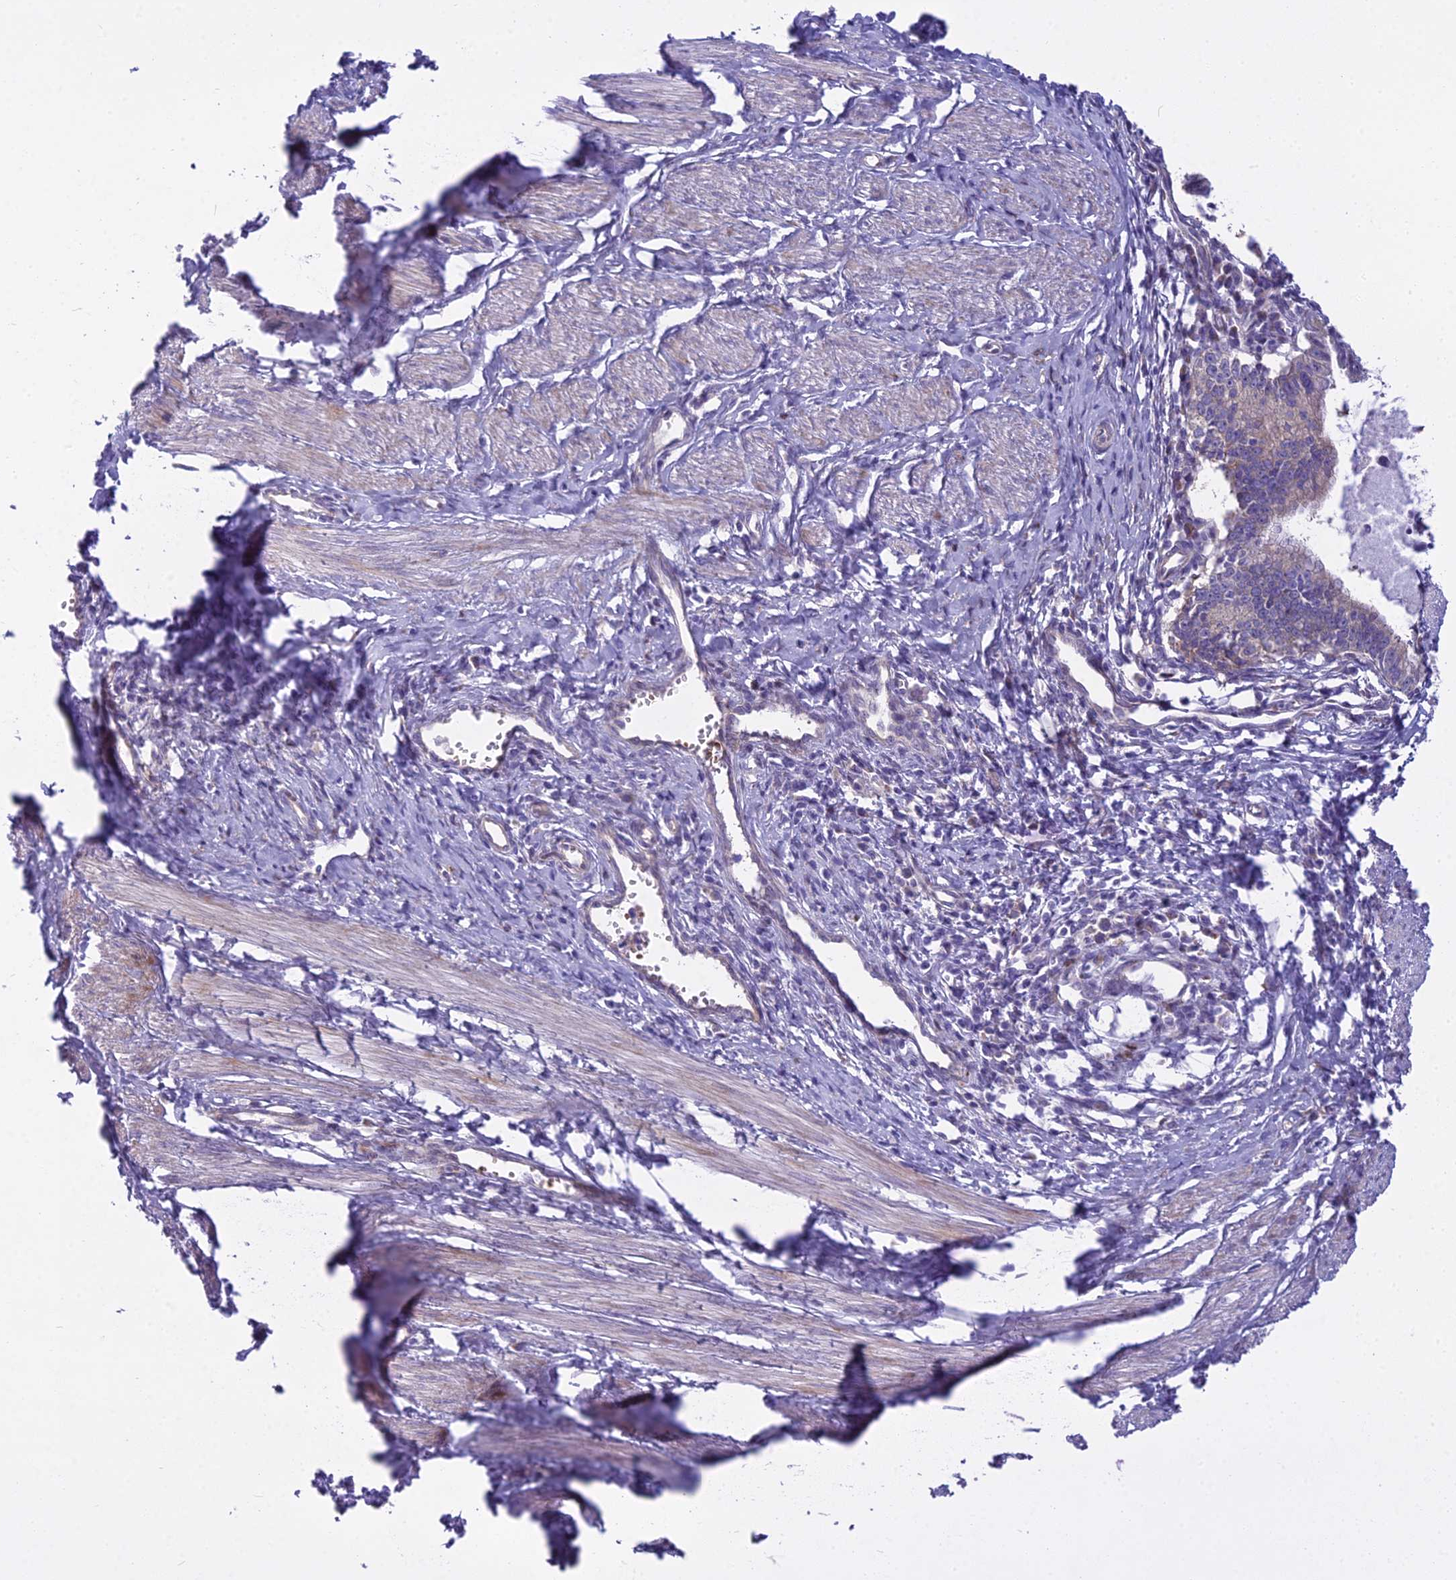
{"staining": {"intensity": "weak", "quantity": "<25%", "location": "cytoplasmic/membranous"}, "tissue": "cervical cancer", "cell_type": "Tumor cells", "image_type": "cancer", "snomed": [{"axis": "morphology", "description": "Adenocarcinoma, NOS"}, {"axis": "topography", "description": "Cervix"}], "caption": "The histopathology image demonstrates no staining of tumor cells in cervical cancer (adenocarcinoma). (DAB IHC, high magnification).", "gene": "PCDHB14", "patient": {"sex": "female", "age": 36}}